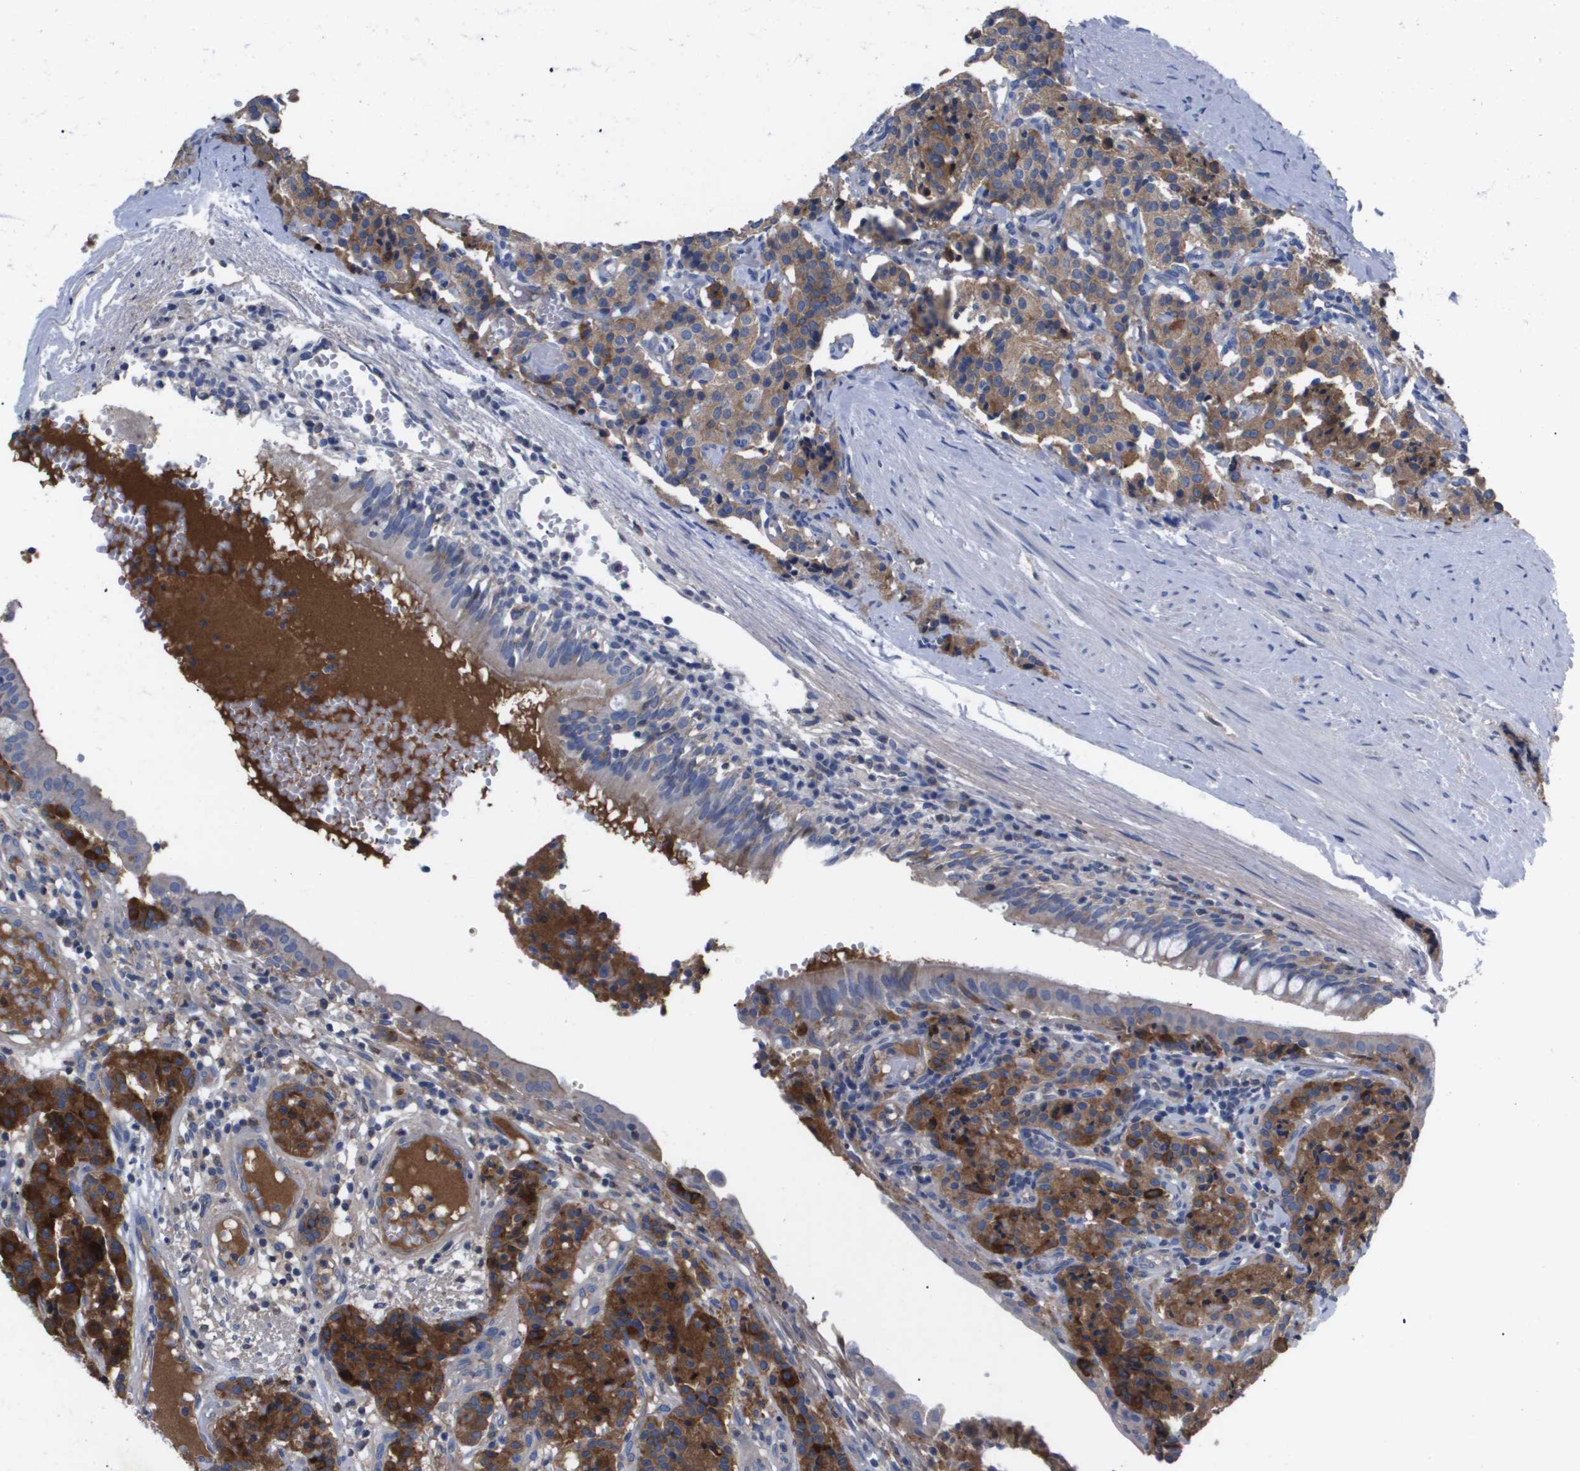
{"staining": {"intensity": "moderate", "quantity": ">75%", "location": "cytoplasmic/membranous"}, "tissue": "carcinoid", "cell_type": "Tumor cells", "image_type": "cancer", "snomed": [{"axis": "morphology", "description": "Carcinoid, malignant, NOS"}, {"axis": "topography", "description": "Lung"}], "caption": "Carcinoid (malignant) was stained to show a protein in brown. There is medium levels of moderate cytoplasmic/membranous staining in about >75% of tumor cells.", "gene": "SERPINA6", "patient": {"sex": "male", "age": 30}}